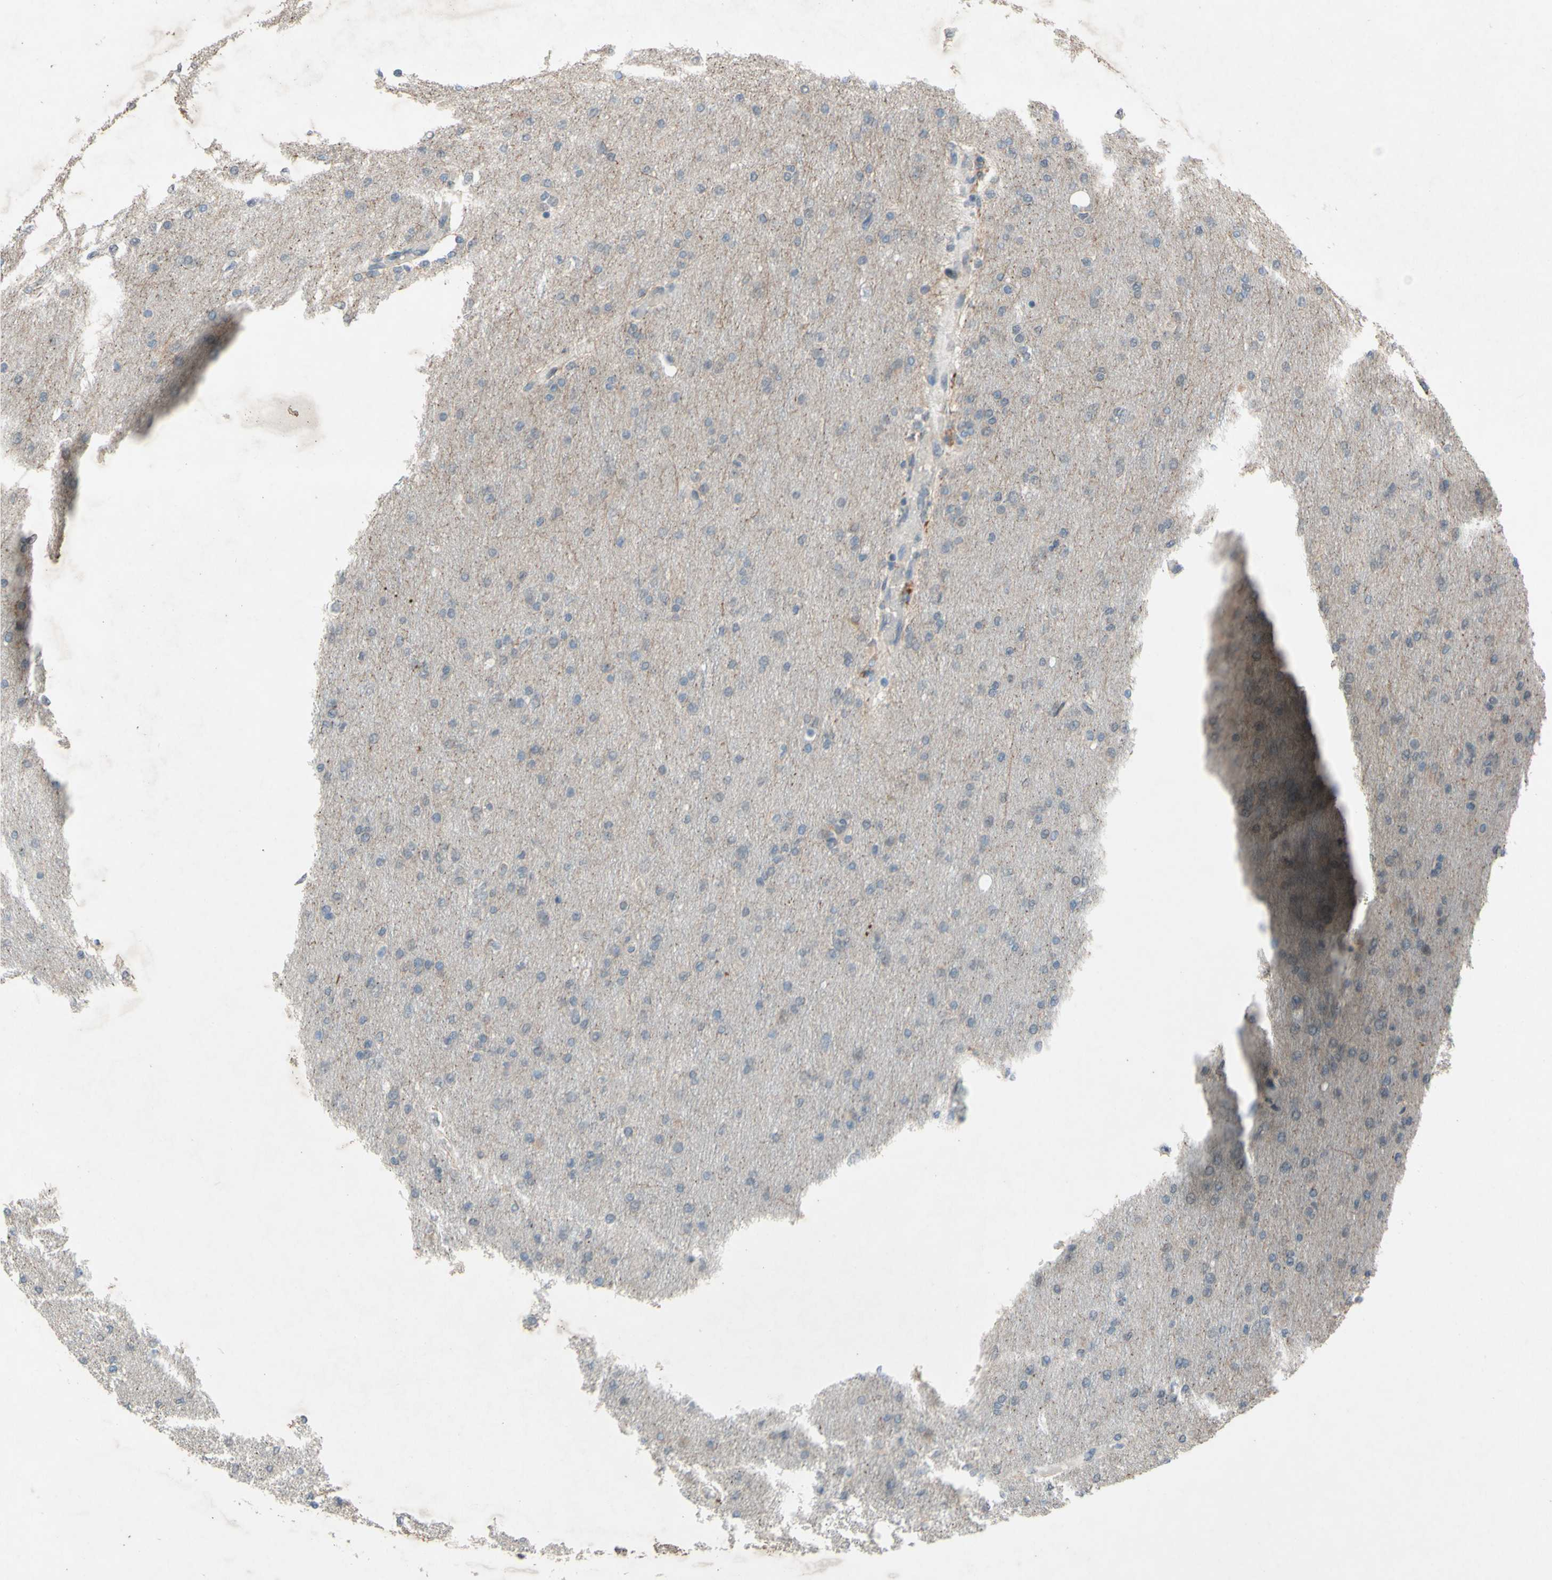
{"staining": {"intensity": "negative", "quantity": "none", "location": "none"}, "tissue": "glioma", "cell_type": "Tumor cells", "image_type": "cancer", "snomed": [{"axis": "morphology", "description": "Glioma, malignant, High grade"}, {"axis": "topography", "description": "Cerebral cortex"}], "caption": "Immunohistochemistry of malignant high-grade glioma displays no staining in tumor cells.", "gene": "CDCP1", "patient": {"sex": "female", "age": 36}}